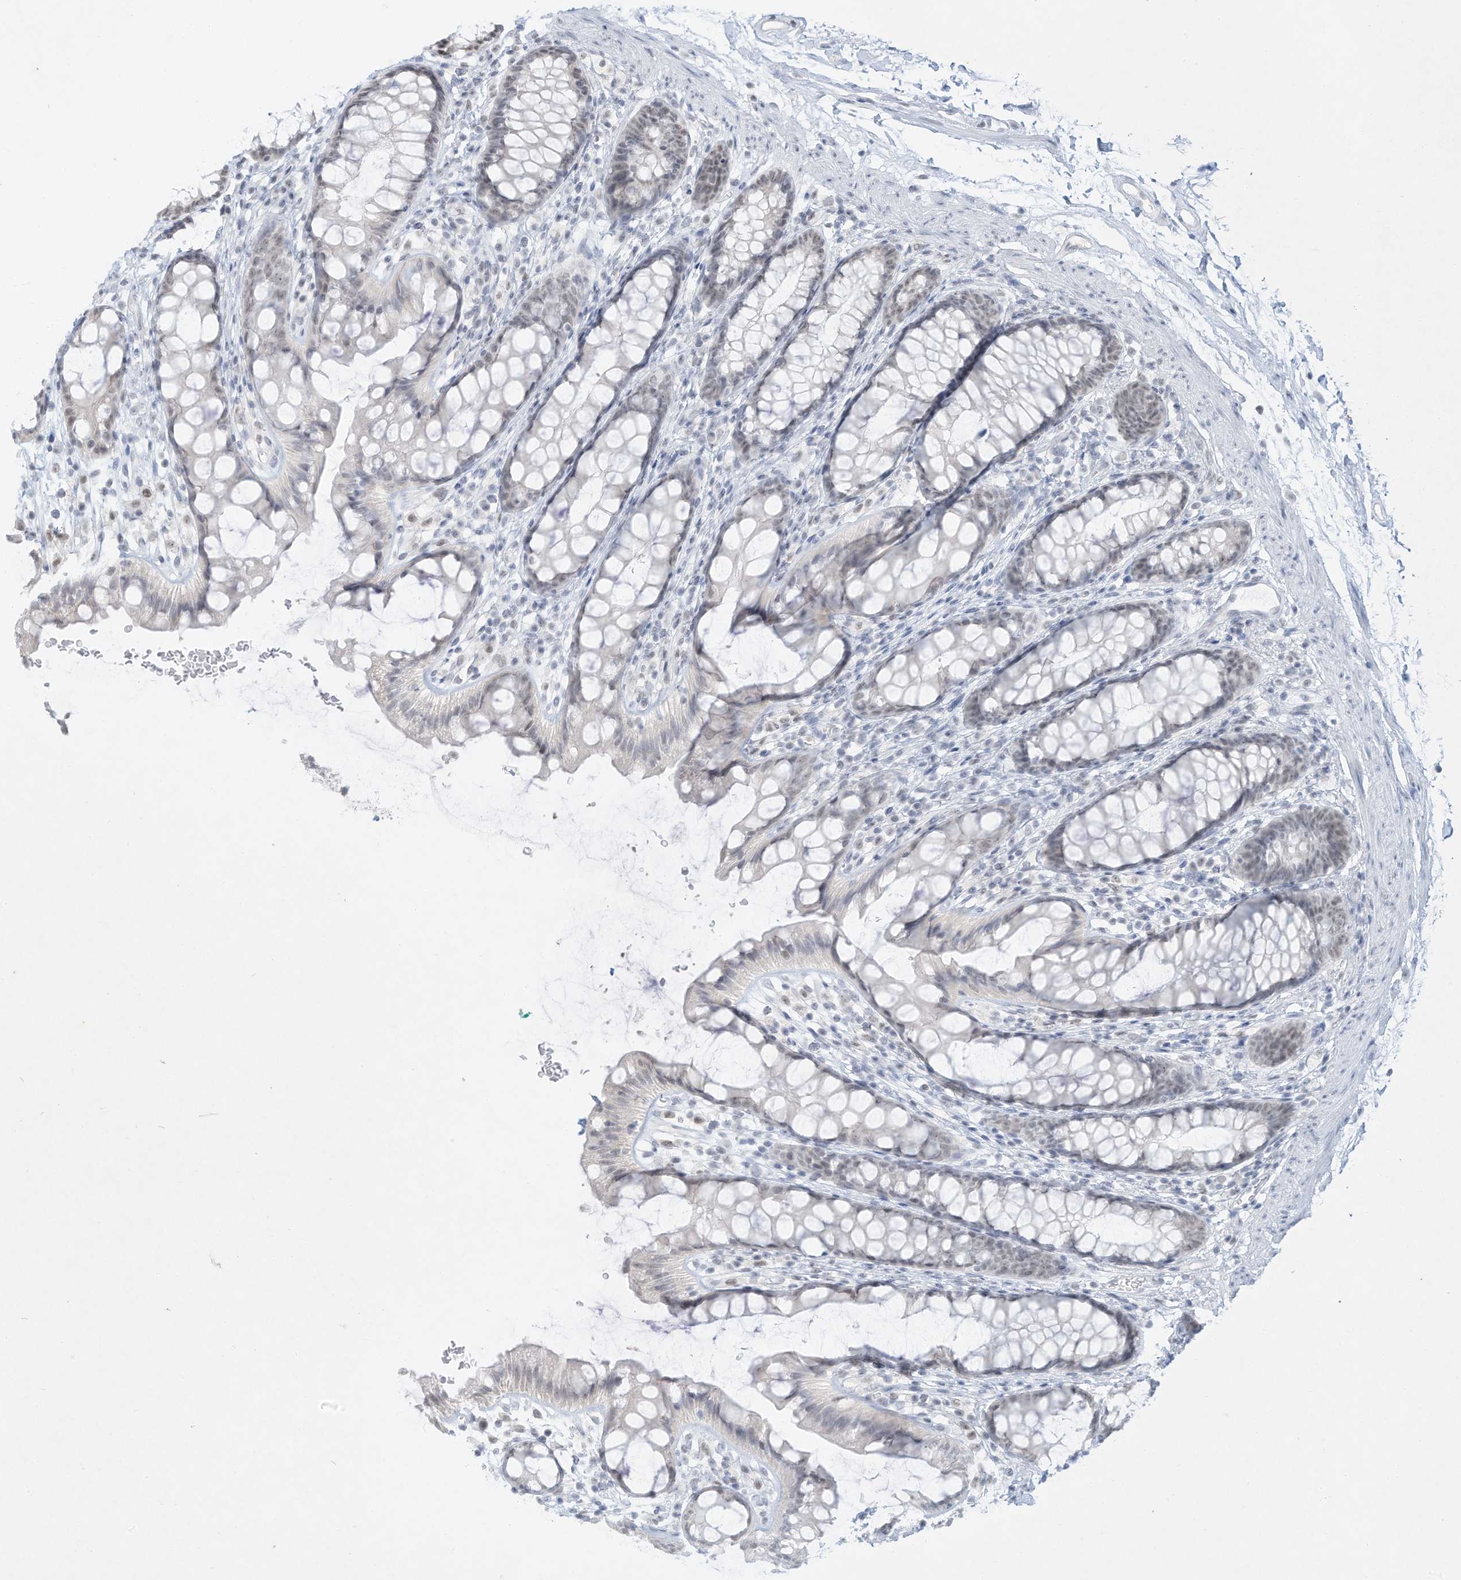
{"staining": {"intensity": "negative", "quantity": "none", "location": "none"}, "tissue": "rectum", "cell_type": "Glandular cells", "image_type": "normal", "snomed": [{"axis": "morphology", "description": "Normal tissue, NOS"}, {"axis": "topography", "description": "Rectum"}], "caption": "DAB (3,3'-diaminobenzidine) immunohistochemical staining of benign rectum reveals no significant staining in glandular cells. (DAB immunohistochemistry (IHC), high magnification).", "gene": "PGC", "patient": {"sex": "female", "age": 65}}